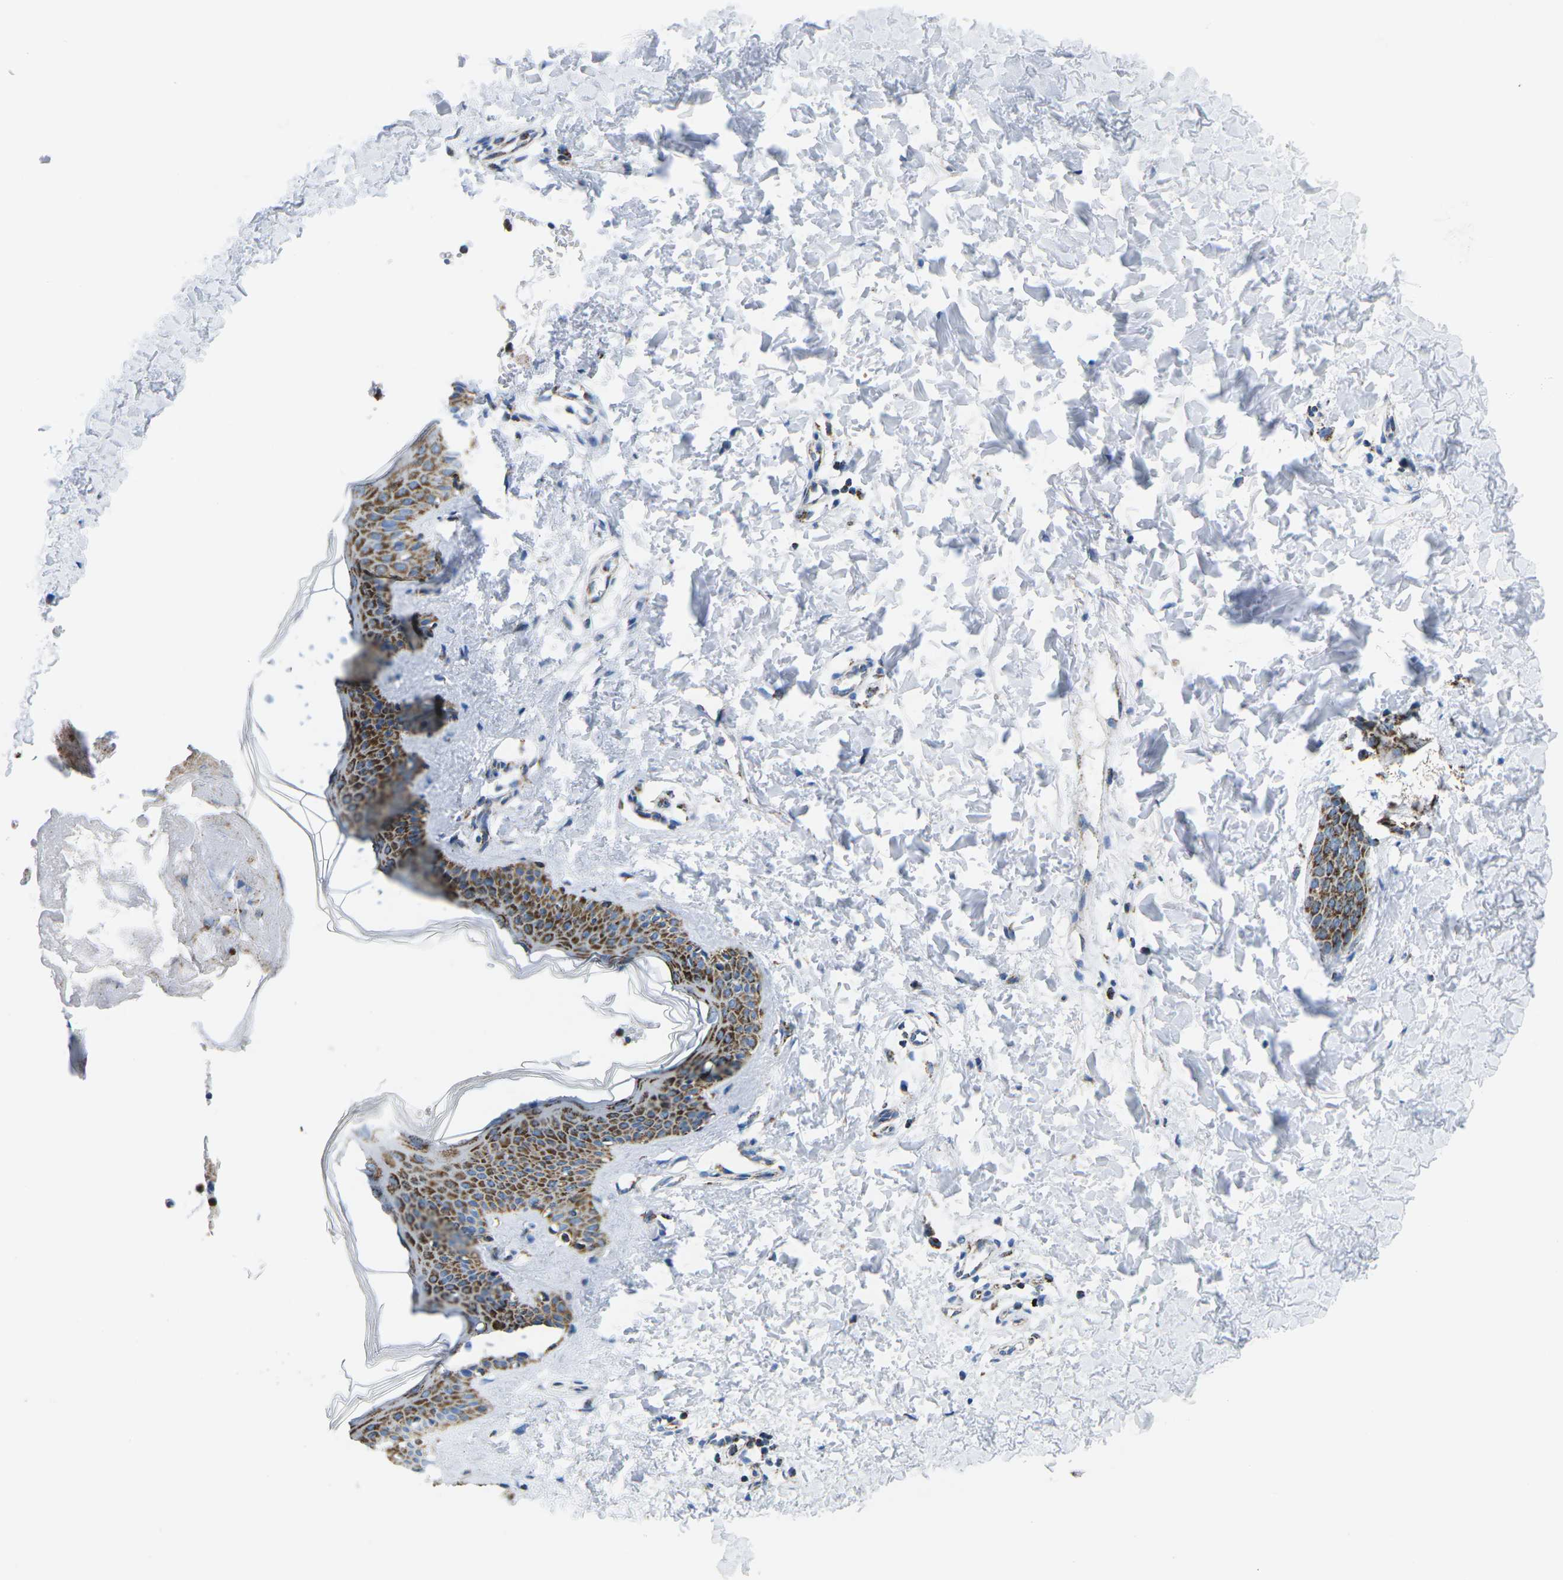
{"staining": {"intensity": "negative", "quantity": "none", "location": "none"}, "tissue": "skin", "cell_type": "Fibroblasts", "image_type": "normal", "snomed": [{"axis": "morphology", "description": "Normal tissue, NOS"}, {"axis": "topography", "description": "Skin"}], "caption": "Immunohistochemical staining of unremarkable human skin shows no significant positivity in fibroblasts.", "gene": "COX6C", "patient": {"sex": "female", "age": 41}}